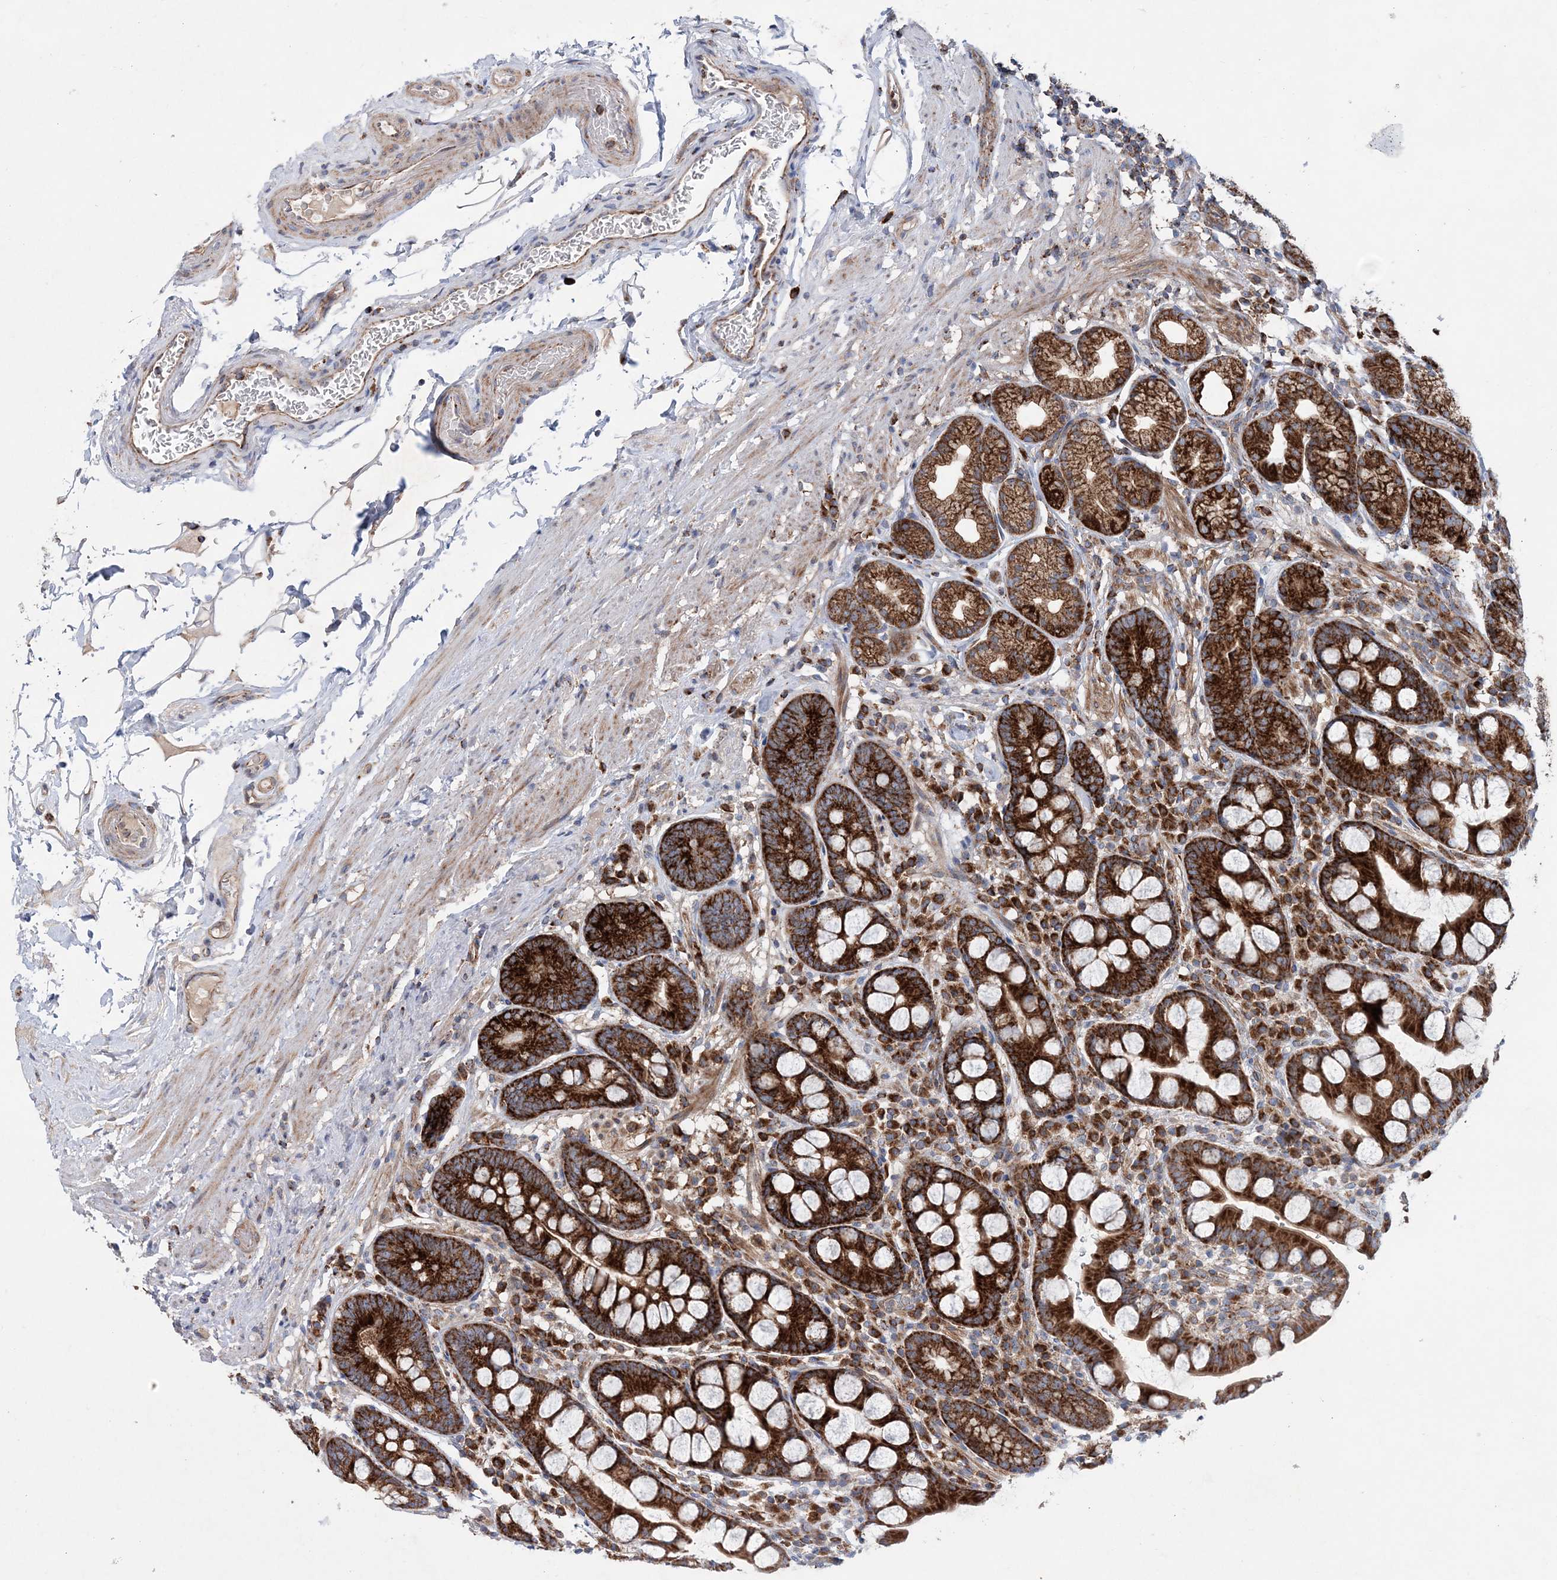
{"staining": {"intensity": "strong", "quantity": ">75%", "location": "cytoplasmic/membranous"}, "tissue": "stomach", "cell_type": "Glandular cells", "image_type": "normal", "snomed": [{"axis": "morphology", "description": "Normal tissue, NOS"}, {"axis": "topography", "description": "Stomach, lower"}], "caption": "The histopathology image reveals immunohistochemical staining of unremarkable stomach. There is strong cytoplasmic/membranous positivity is seen in approximately >75% of glandular cells.", "gene": "NGLY1", "patient": {"sex": "male", "age": 52}}